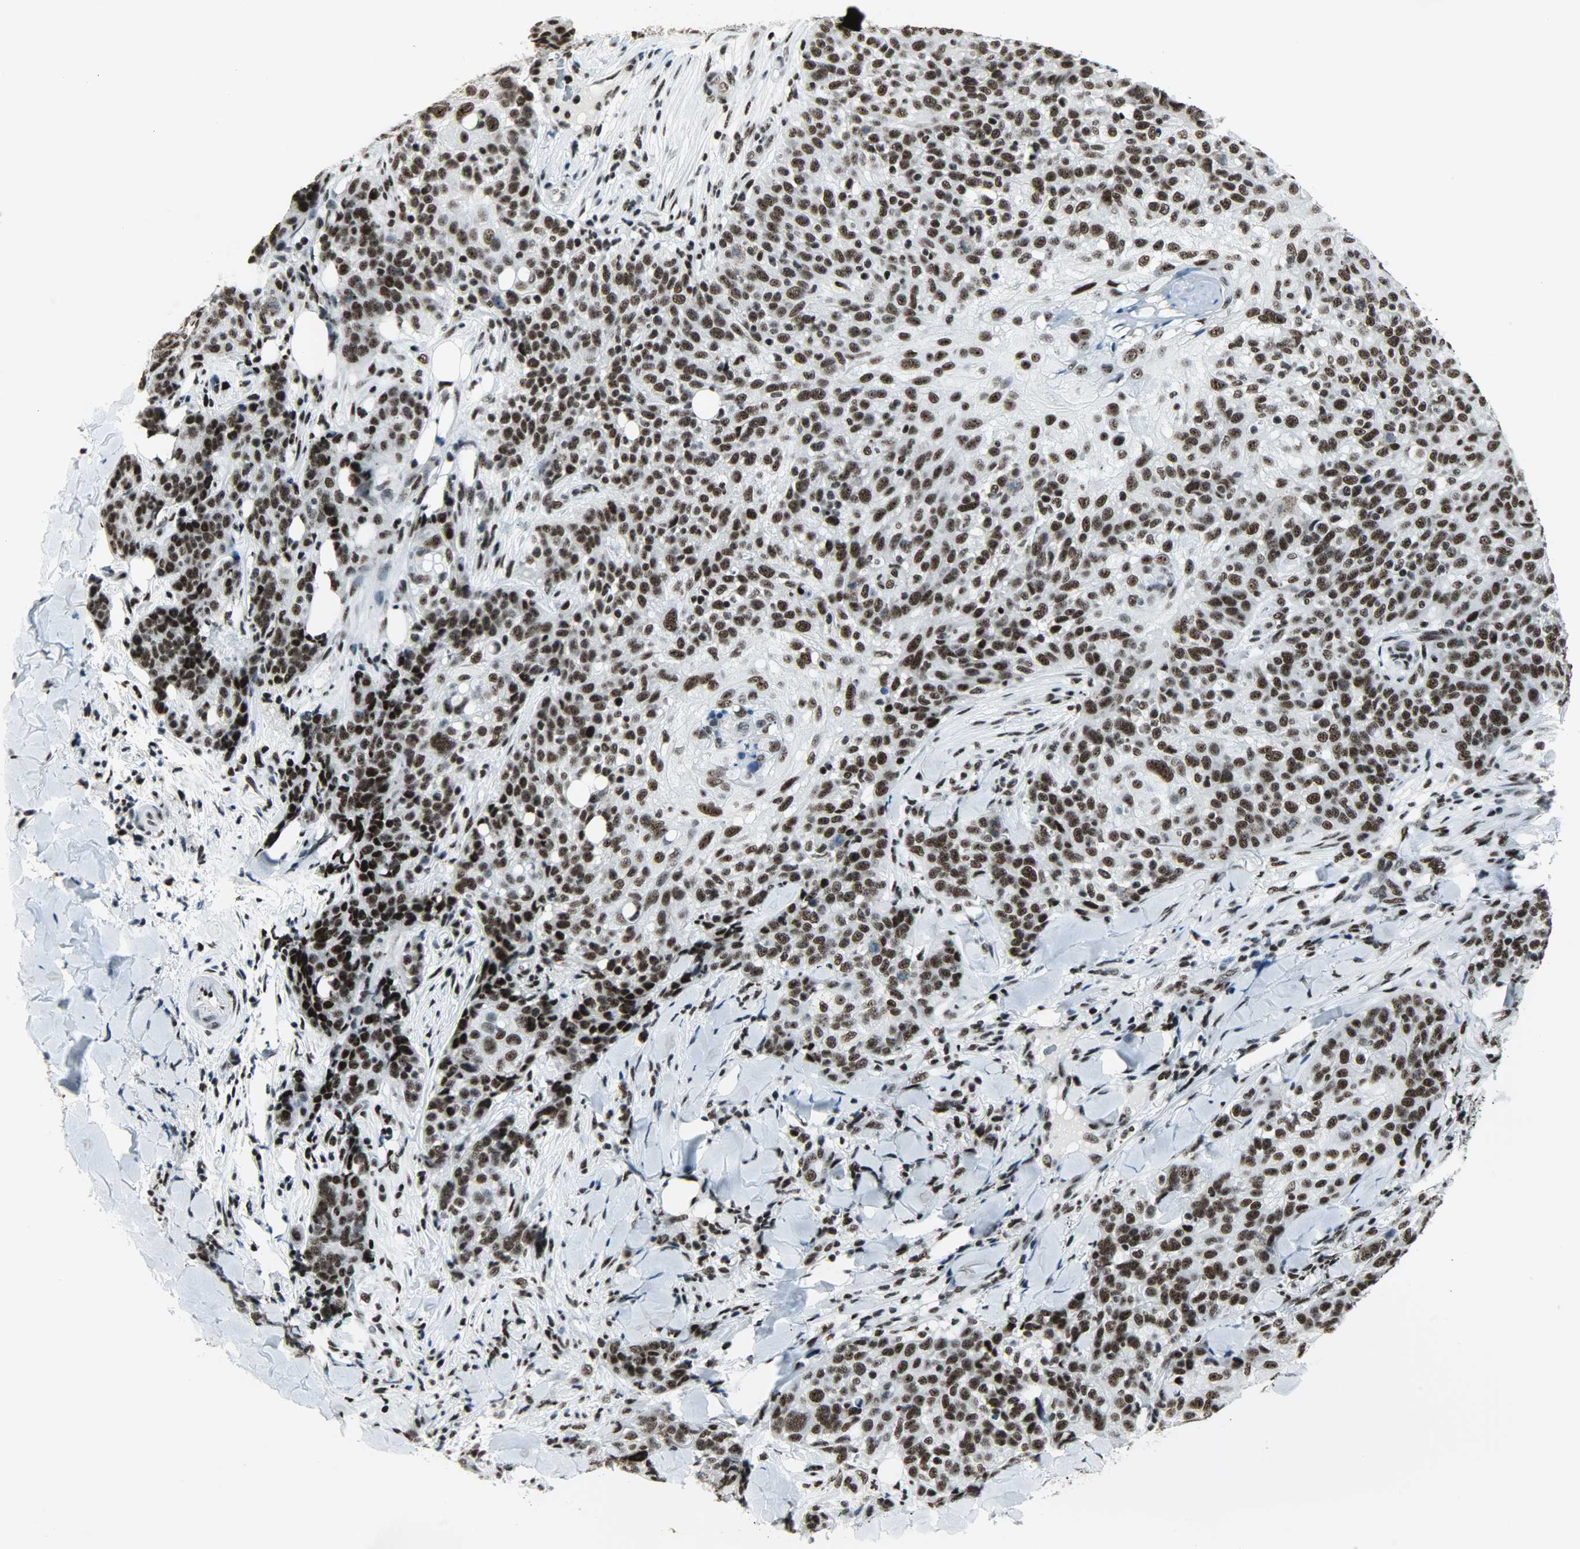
{"staining": {"intensity": "strong", "quantity": ">75%", "location": "nuclear"}, "tissue": "skin cancer", "cell_type": "Tumor cells", "image_type": "cancer", "snomed": [{"axis": "morphology", "description": "Normal tissue, NOS"}, {"axis": "morphology", "description": "Squamous cell carcinoma, NOS"}, {"axis": "topography", "description": "Skin"}], "caption": "Brown immunohistochemical staining in skin squamous cell carcinoma reveals strong nuclear staining in about >75% of tumor cells.", "gene": "SNRPA", "patient": {"sex": "female", "age": 83}}